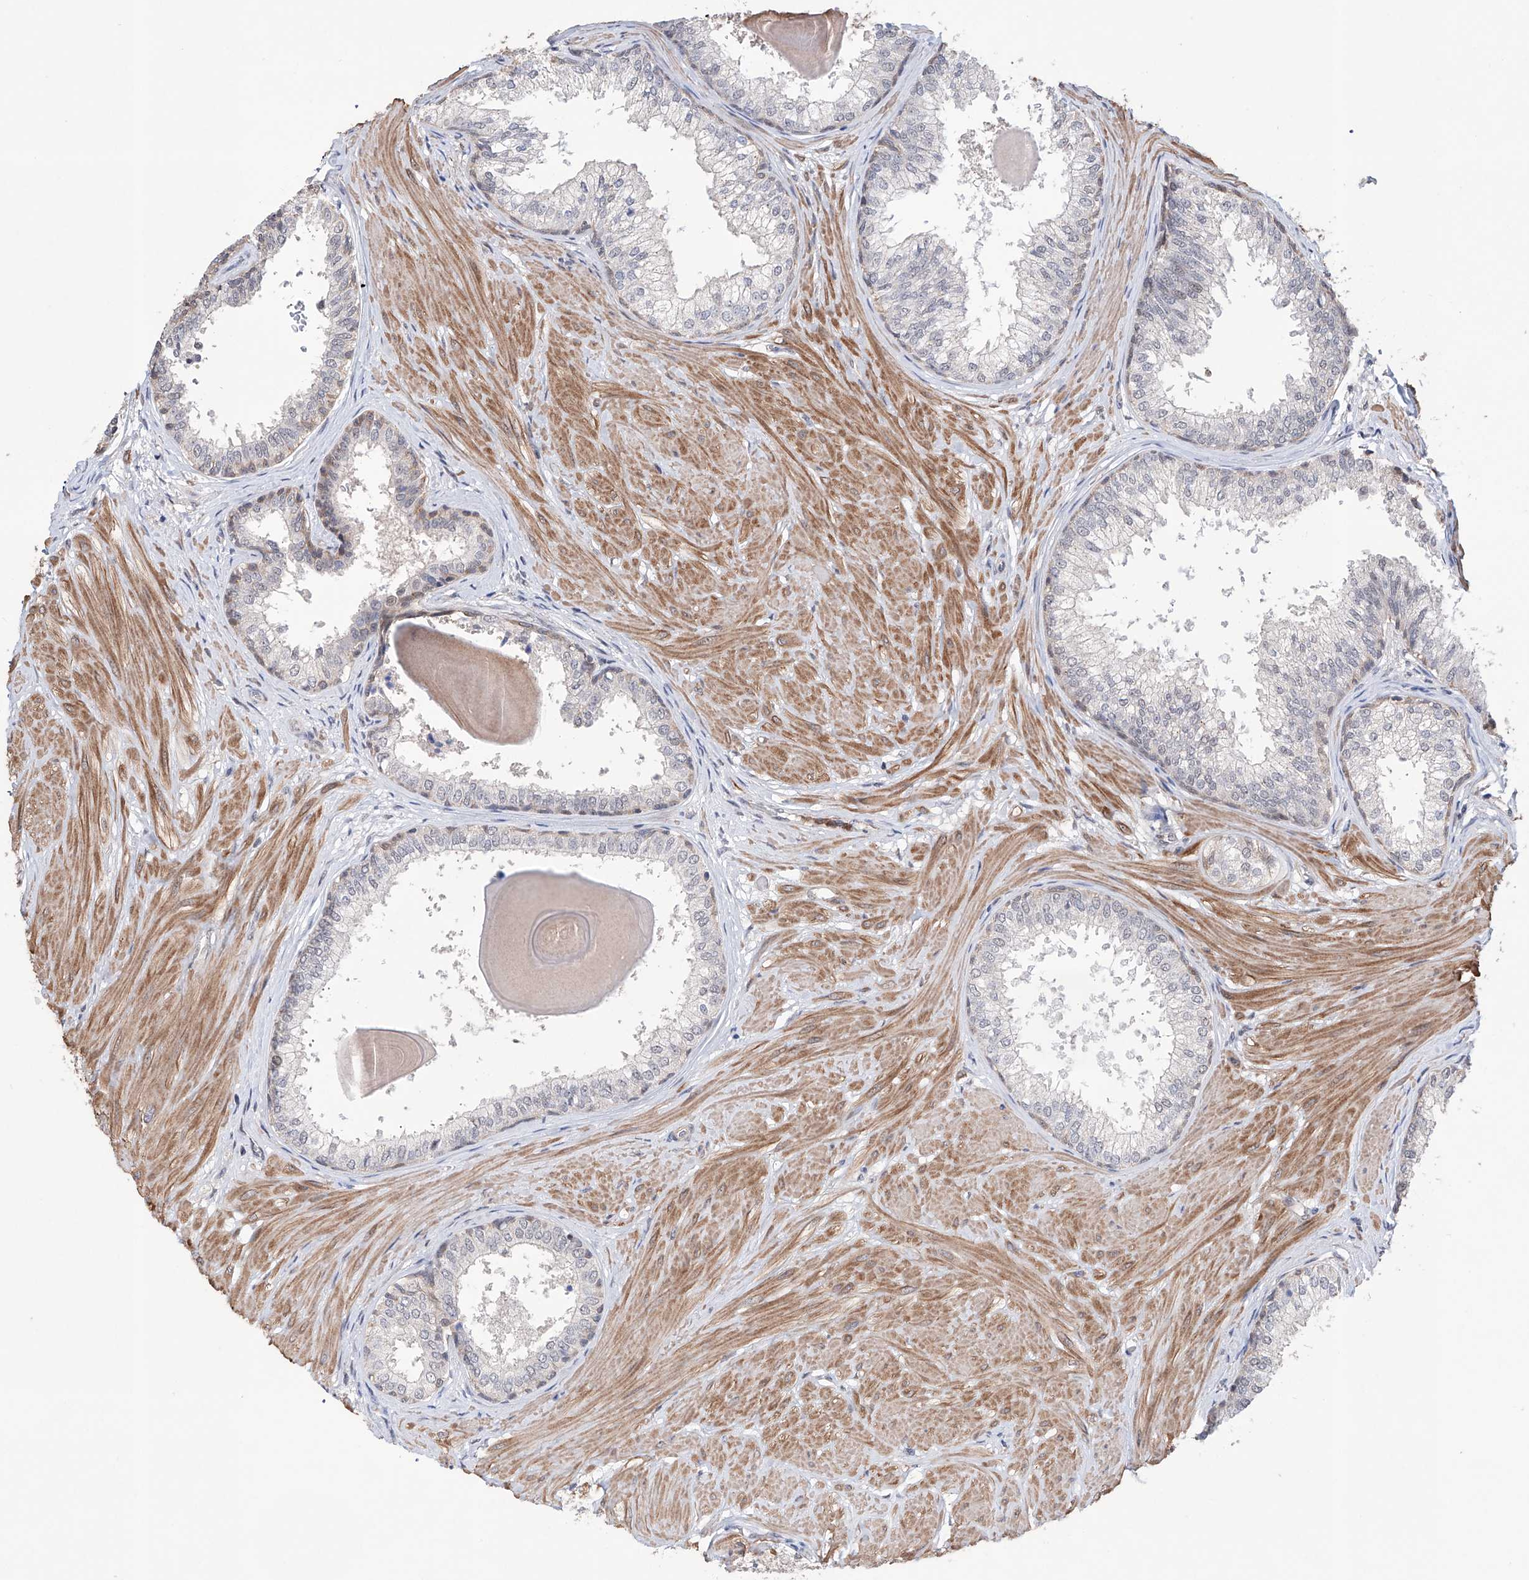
{"staining": {"intensity": "weak", "quantity": "<25%", "location": "cytoplasmic/membranous"}, "tissue": "prostate", "cell_type": "Glandular cells", "image_type": "normal", "snomed": [{"axis": "morphology", "description": "Normal tissue, NOS"}, {"axis": "topography", "description": "Prostate"}], "caption": "This image is of benign prostate stained with immunohistochemistry (IHC) to label a protein in brown with the nuclei are counter-stained blue. There is no staining in glandular cells.", "gene": "AFG1L", "patient": {"sex": "male", "age": 48}}